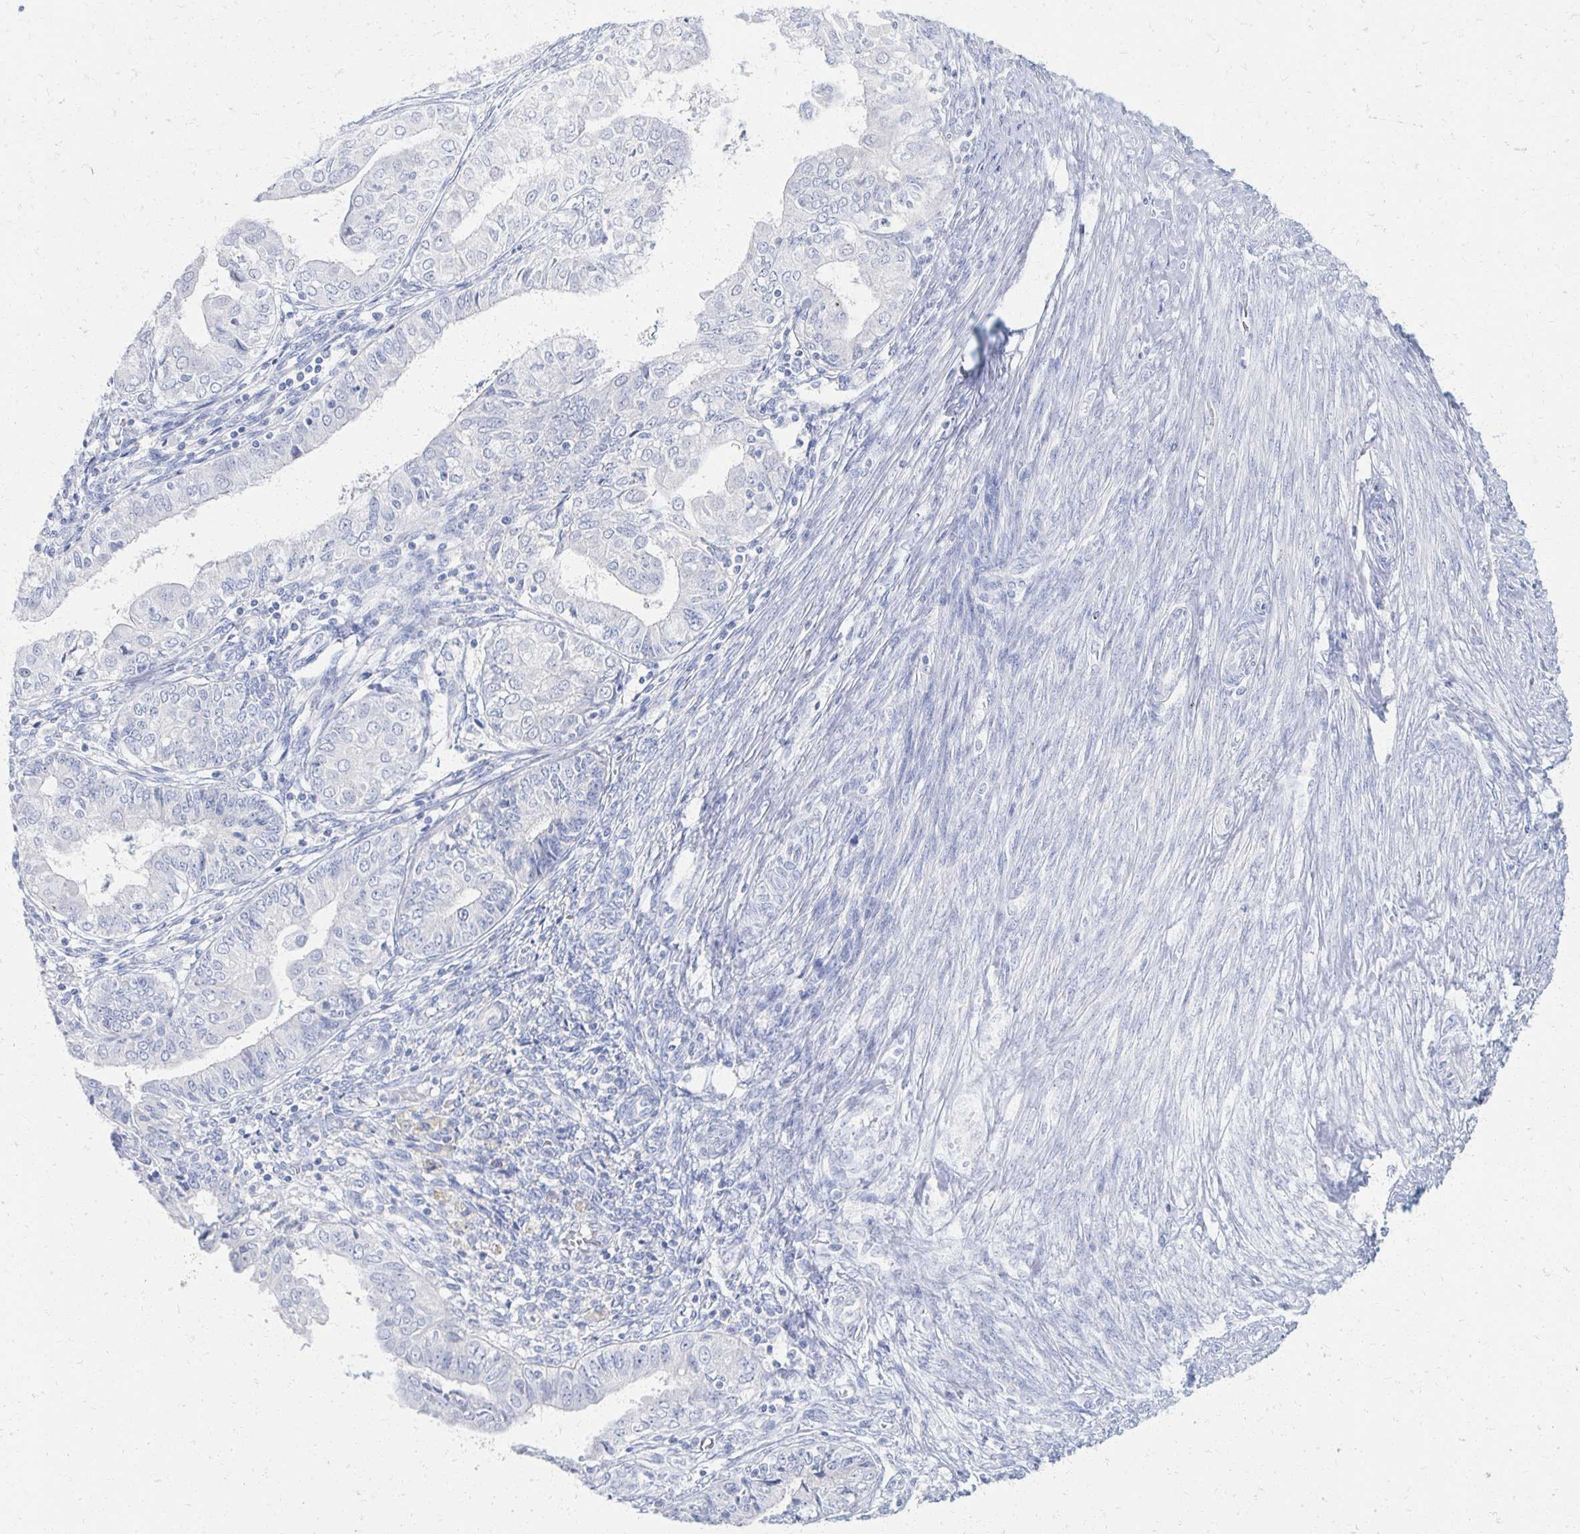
{"staining": {"intensity": "negative", "quantity": "none", "location": "none"}, "tissue": "endometrial cancer", "cell_type": "Tumor cells", "image_type": "cancer", "snomed": [{"axis": "morphology", "description": "Adenocarcinoma, NOS"}, {"axis": "topography", "description": "Endometrium"}], "caption": "Tumor cells show no significant protein staining in endometrial cancer (adenocarcinoma).", "gene": "PRR20A", "patient": {"sex": "female", "age": 68}}